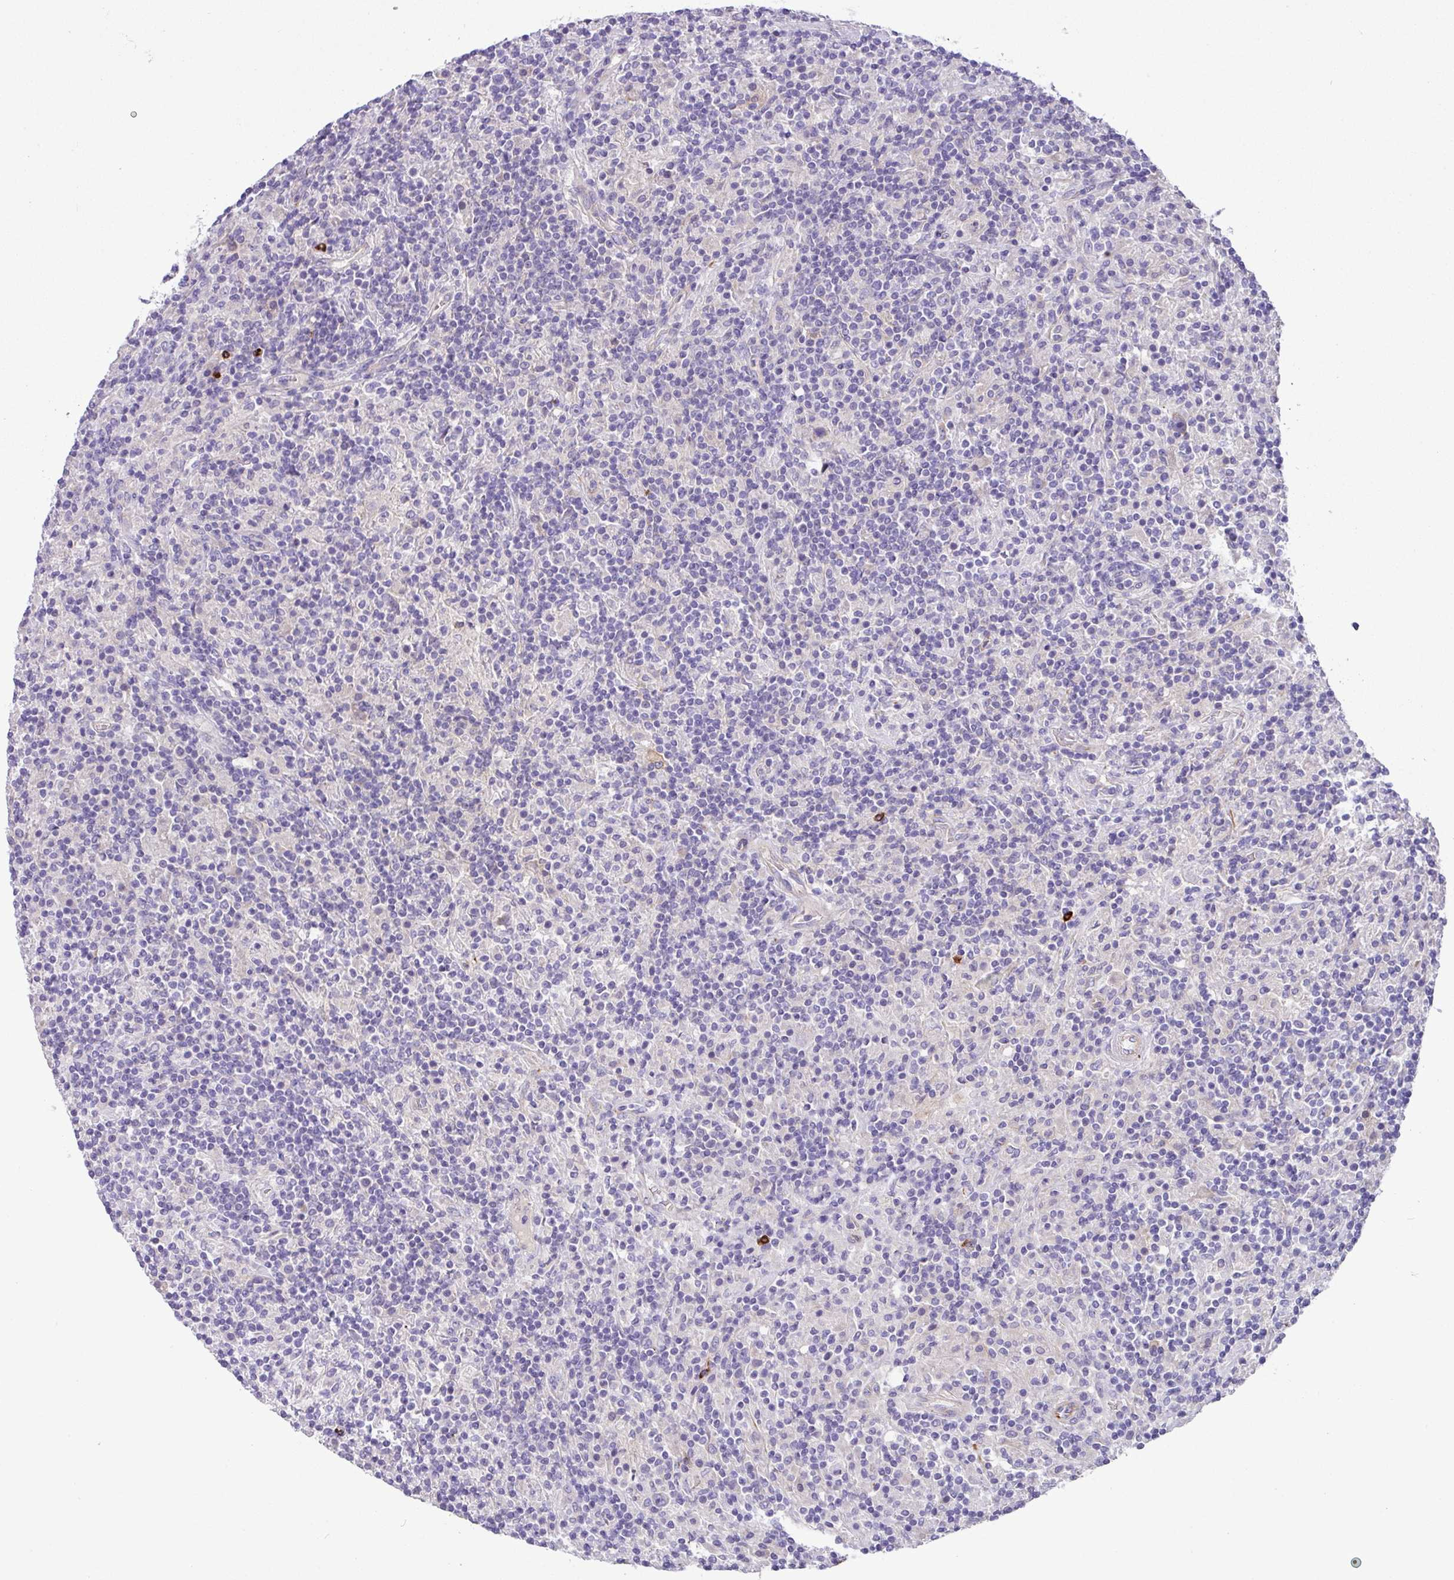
{"staining": {"intensity": "negative", "quantity": "none", "location": "none"}, "tissue": "lymphoma", "cell_type": "Tumor cells", "image_type": "cancer", "snomed": [{"axis": "morphology", "description": "Hodgkin's disease, NOS"}, {"axis": "topography", "description": "Lymph node"}], "caption": "Tumor cells show no significant positivity in Hodgkin's disease.", "gene": "MRM2", "patient": {"sex": "male", "age": 70}}